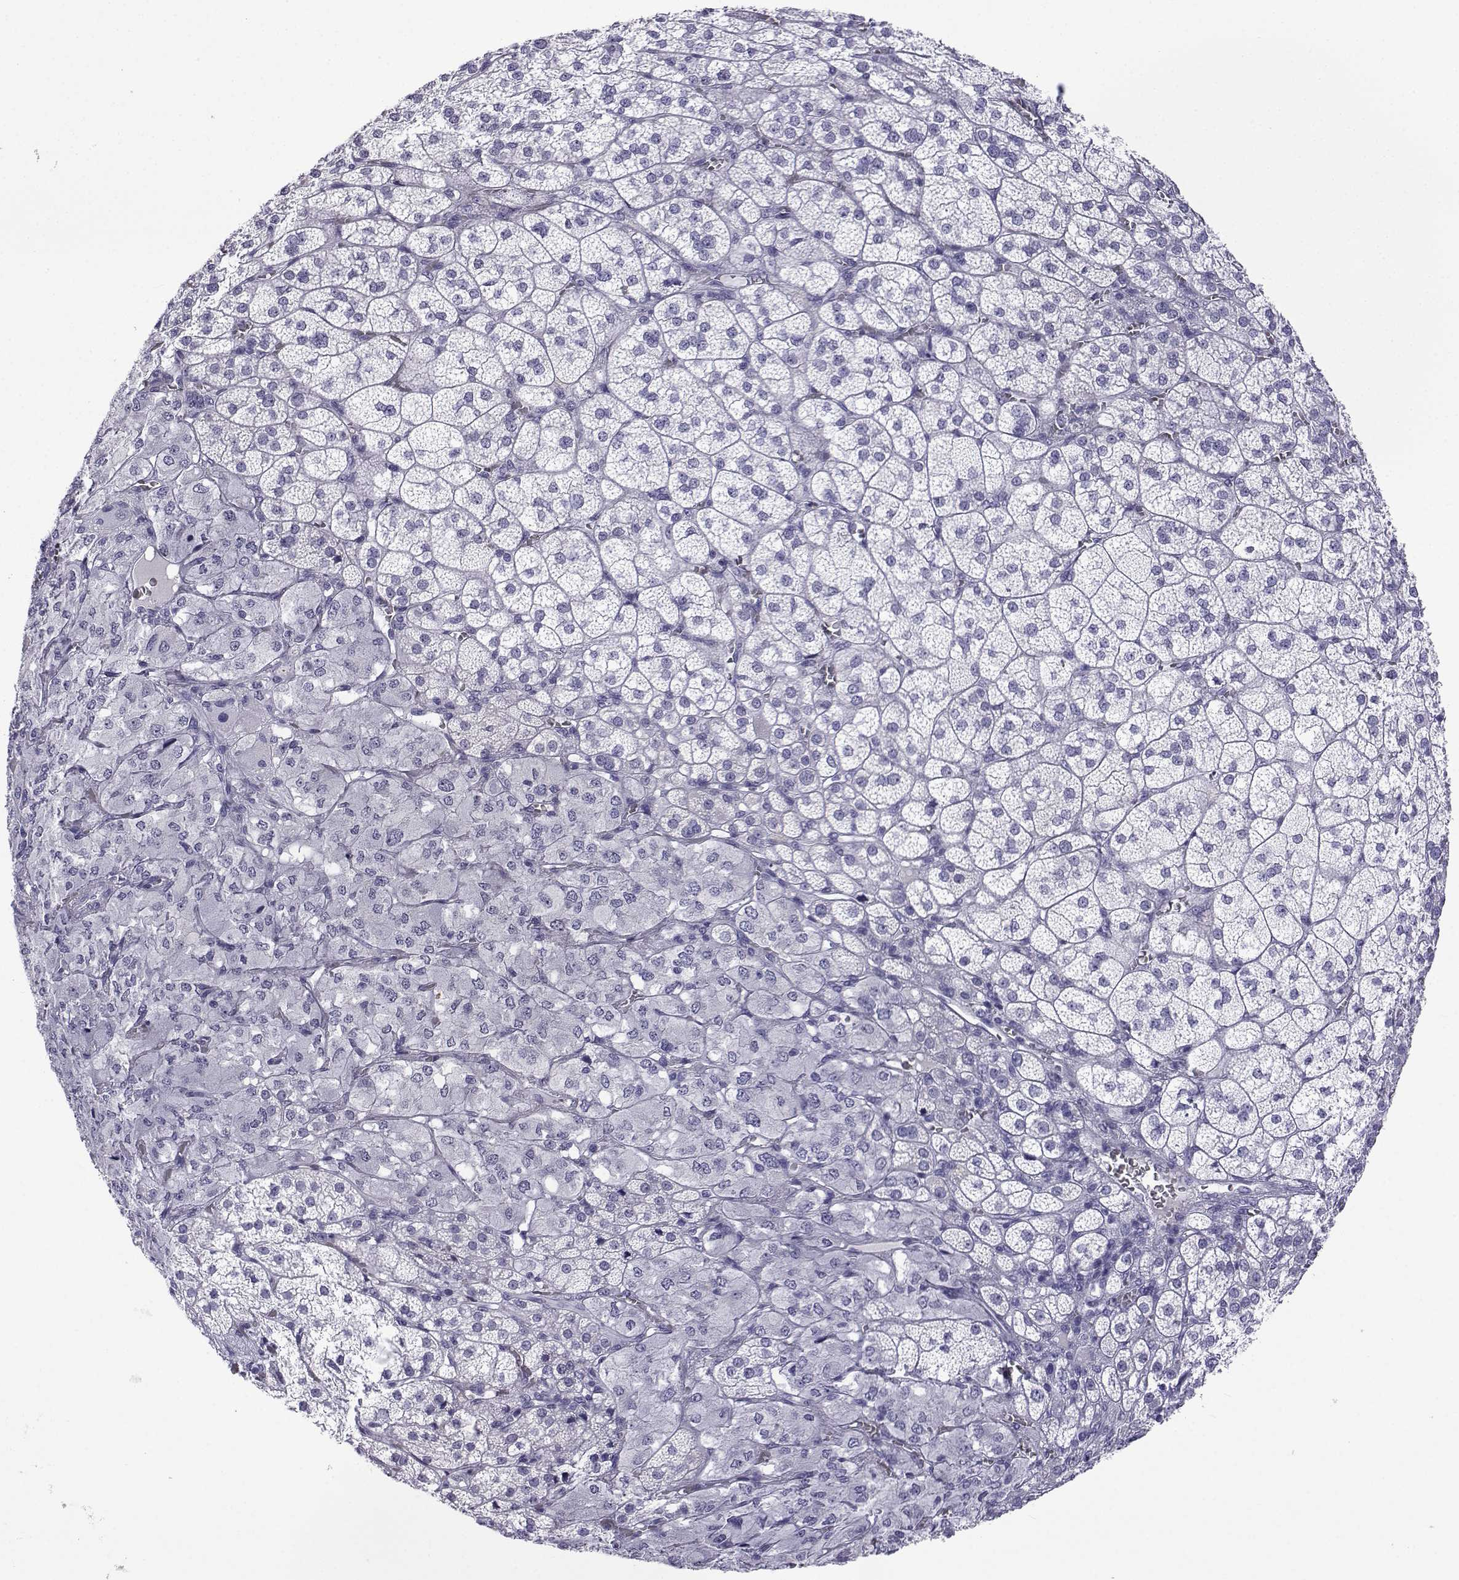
{"staining": {"intensity": "negative", "quantity": "none", "location": "none"}, "tissue": "adrenal gland", "cell_type": "Glandular cells", "image_type": "normal", "snomed": [{"axis": "morphology", "description": "Normal tissue, NOS"}, {"axis": "topography", "description": "Adrenal gland"}], "caption": "DAB immunohistochemical staining of unremarkable adrenal gland exhibits no significant staining in glandular cells. (DAB immunohistochemistry (IHC) visualized using brightfield microscopy, high magnification).", "gene": "ACTL7A", "patient": {"sex": "female", "age": 60}}